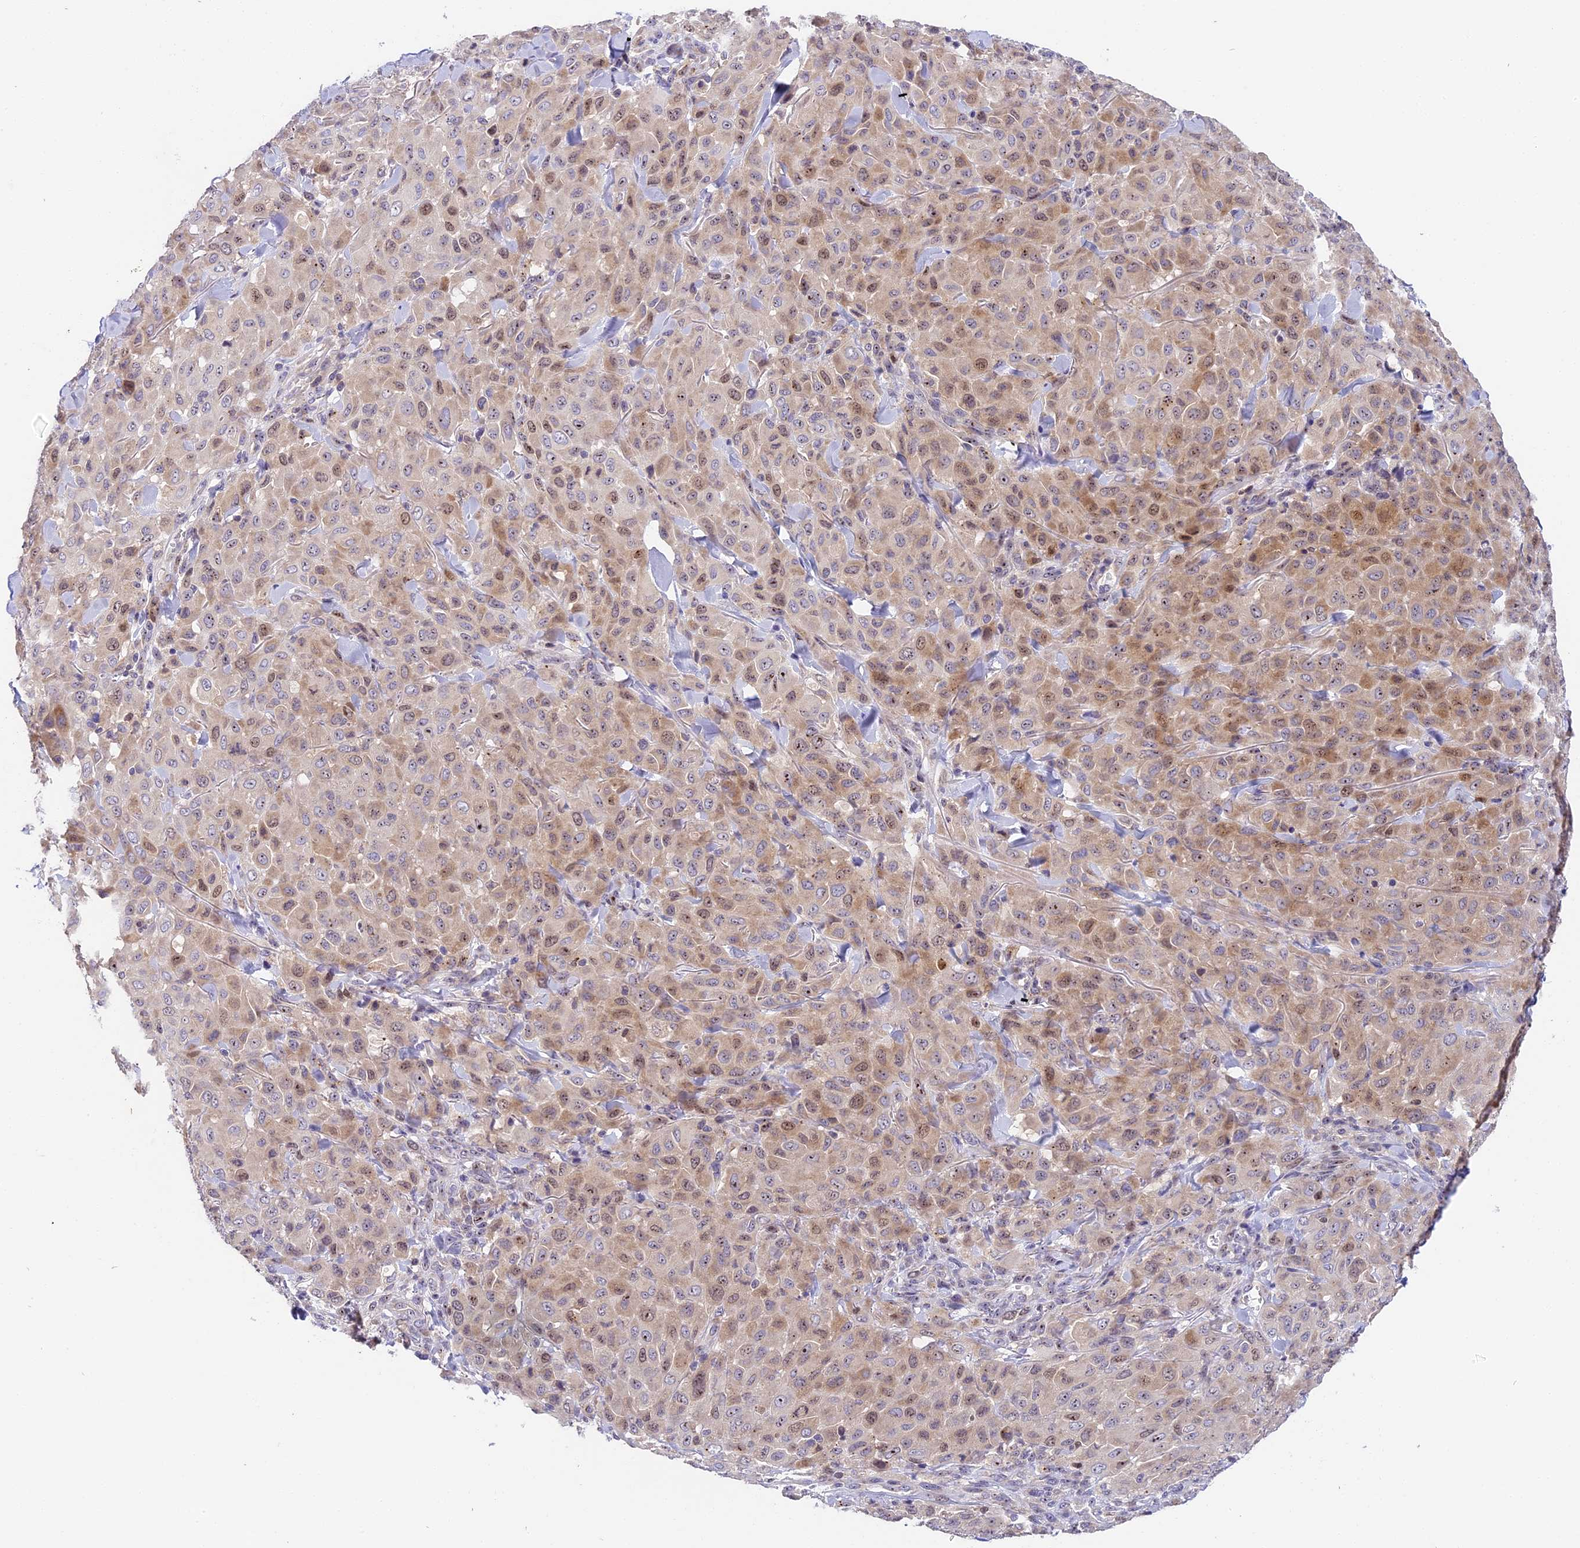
{"staining": {"intensity": "moderate", "quantity": "25%-75%", "location": "nuclear"}, "tissue": "melanoma", "cell_type": "Tumor cells", "image_type": "cancer", "snomed": [{"axis": "morphology", "description": "Malignant melanoma, Metastatic site"}, {"axis": "topography", "description": "Skin"}], "caption": "IHC photomicrograph of human melanoma stained for a protein (brown), which reveals medium levels of moderate nuclear expression in approximately 25%-75% of tumor cells.", "gene": "RAD51", "patient": {"sex": "female", "age": 81}}